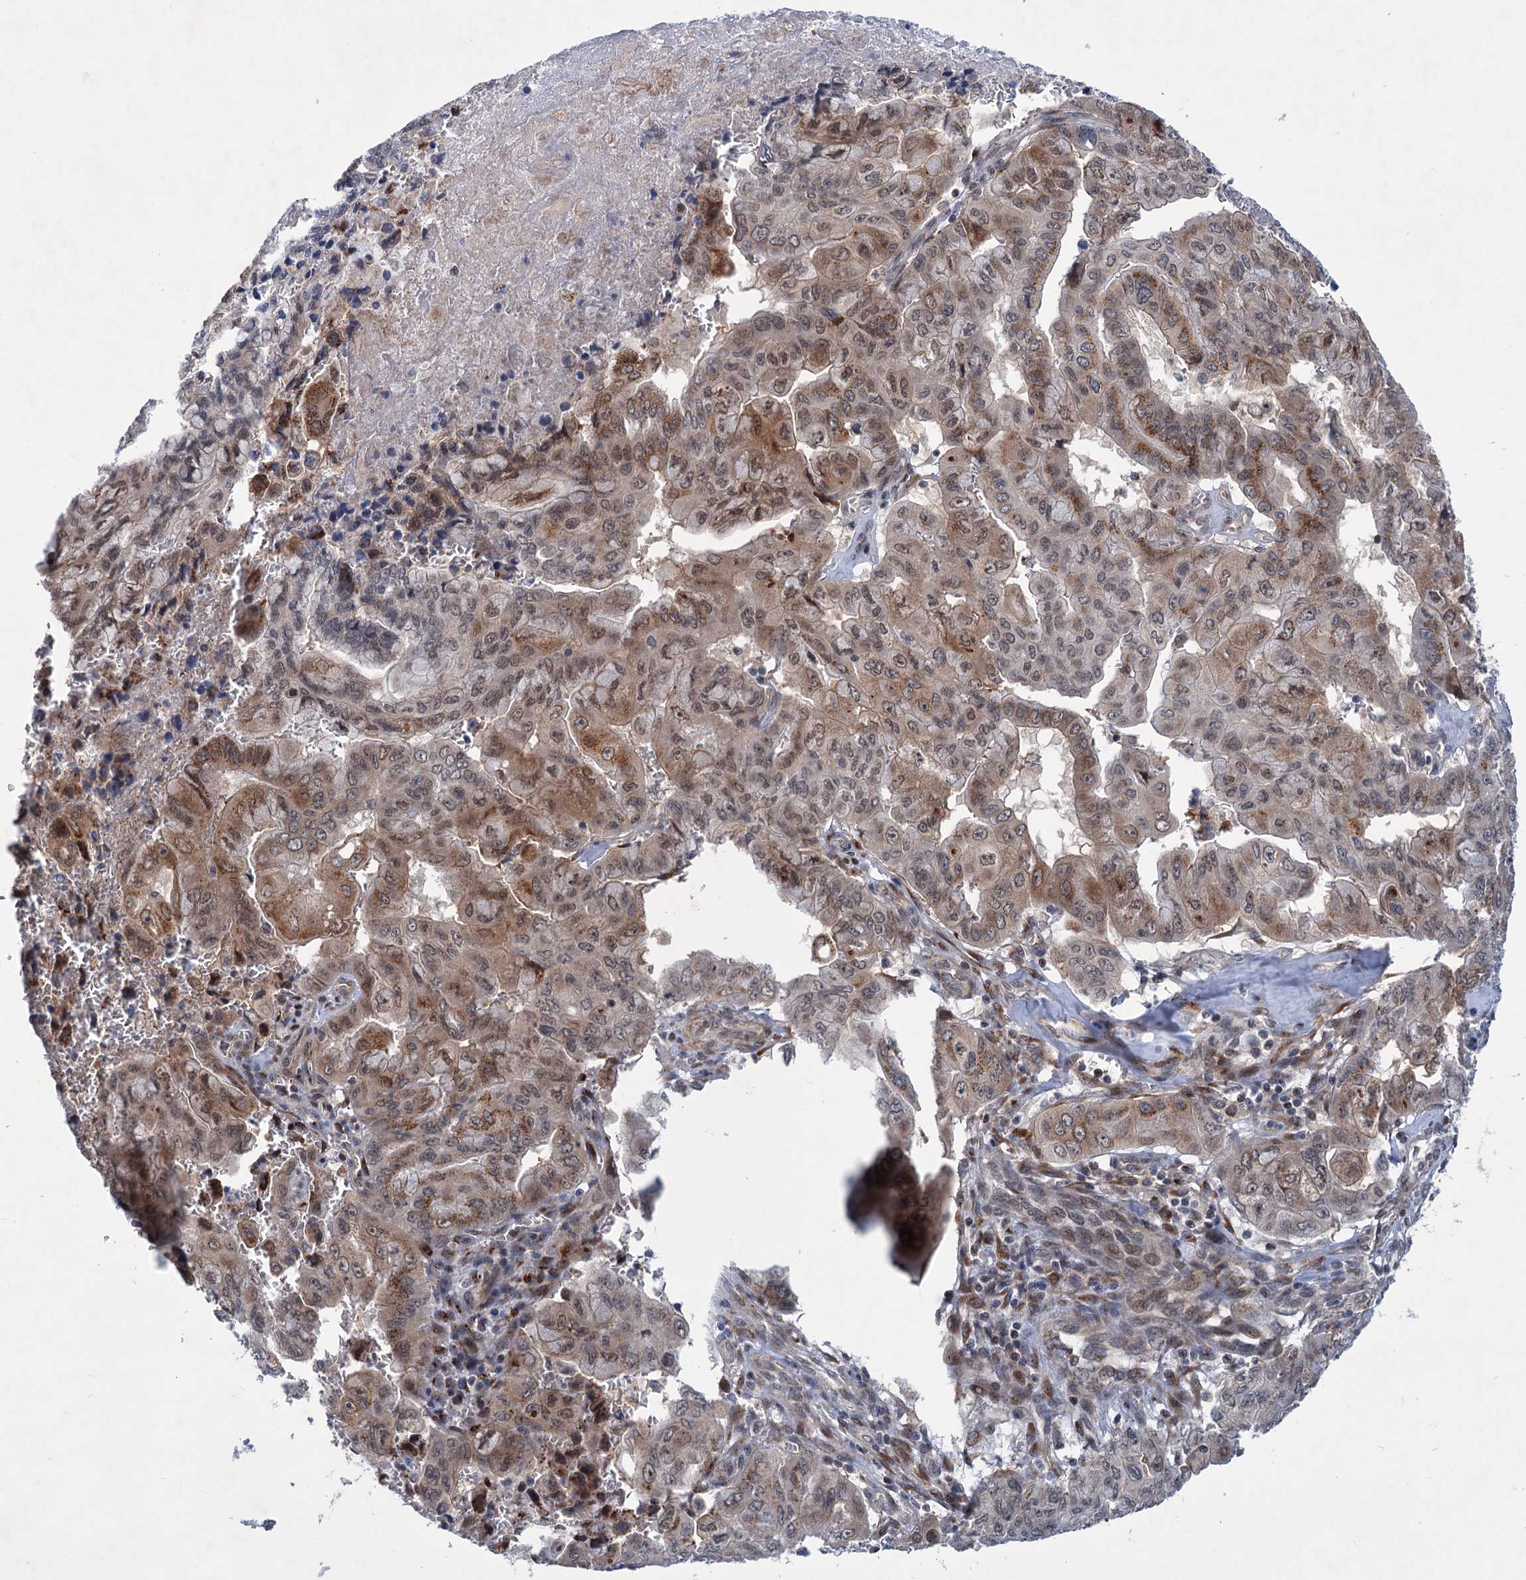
{"staining": {"intensity": "moderate", "quantity": "25%-75%", "location": "cytoplasmic/membranous"}, "tissue": "pancreatic cancer", "cell_type": "Tumor cells", "image_type": "cancer", "snomed": [{"axis": "morphology", "description": "Adenocarcinoma, NOS"}, {"axis": "topography", "description": "Pancreas"}], "caption": "This image shows IHC staining of adenocarcinoma (pancreatic), with medium moderate cytoplasmic/membranous positivity in about 25%-75% of tumor cells.", "gene": "ELP4", "patient": {"sex": "male", "age": 51}}